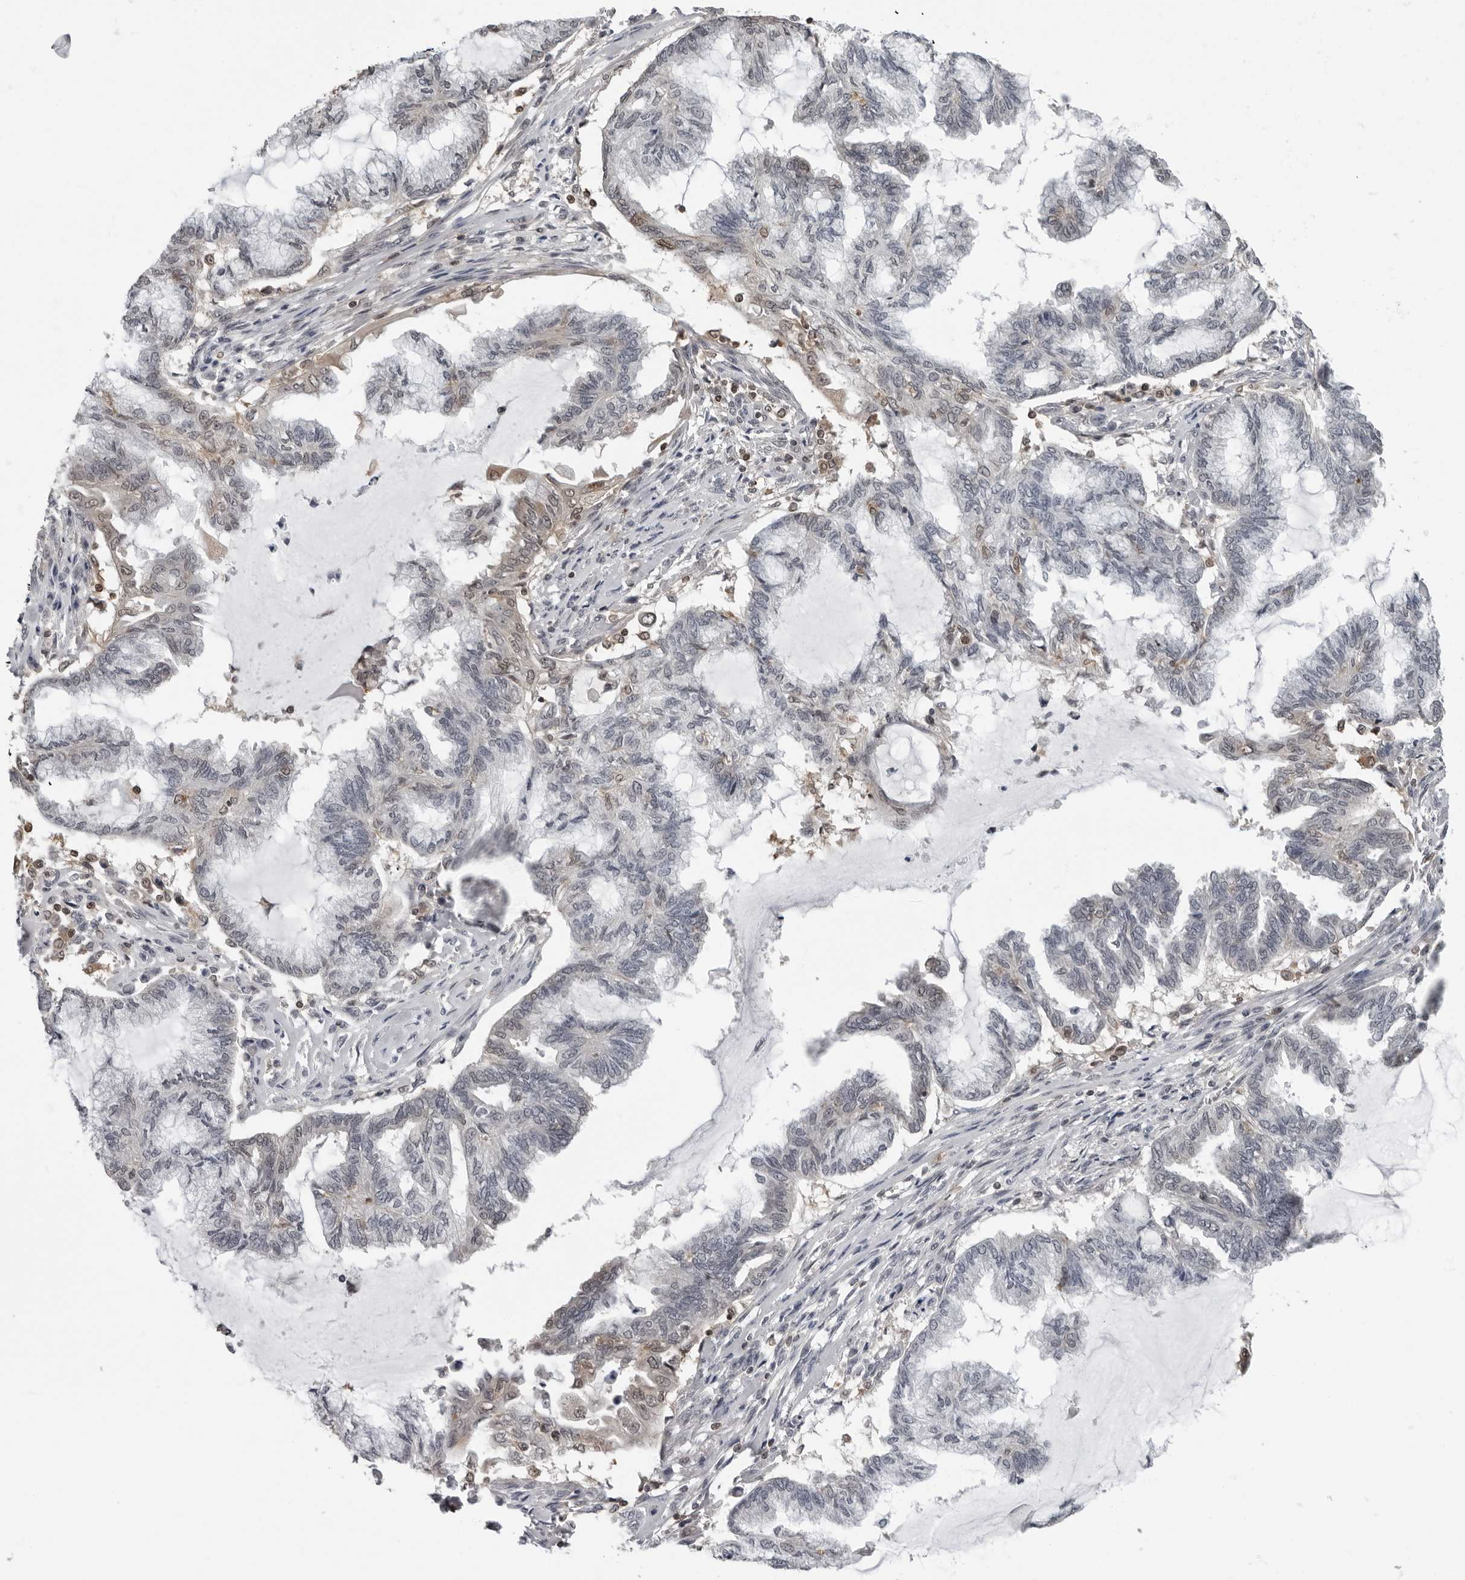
{"staining": {"intensity": "weak", "quantity": "<25%", "location": "cytoplasmic/membranous"}, "tissue": "endometrial cancer", "cell_type": "Tumor cells", "image_type": "cancer", "snomed": [{"axis": "morphology", "description": "Adenocarcinoma, NOS"}, {"axis": "topography", "description": "Endometrium"}], "caption": "This is a histopathology image of immunohistochemistry staining of endometrial adenocarcinoma, which shows no positivity in tumor cells.", "gene": "HSPH1", "patient": {"sex": "female", "age": 86}}